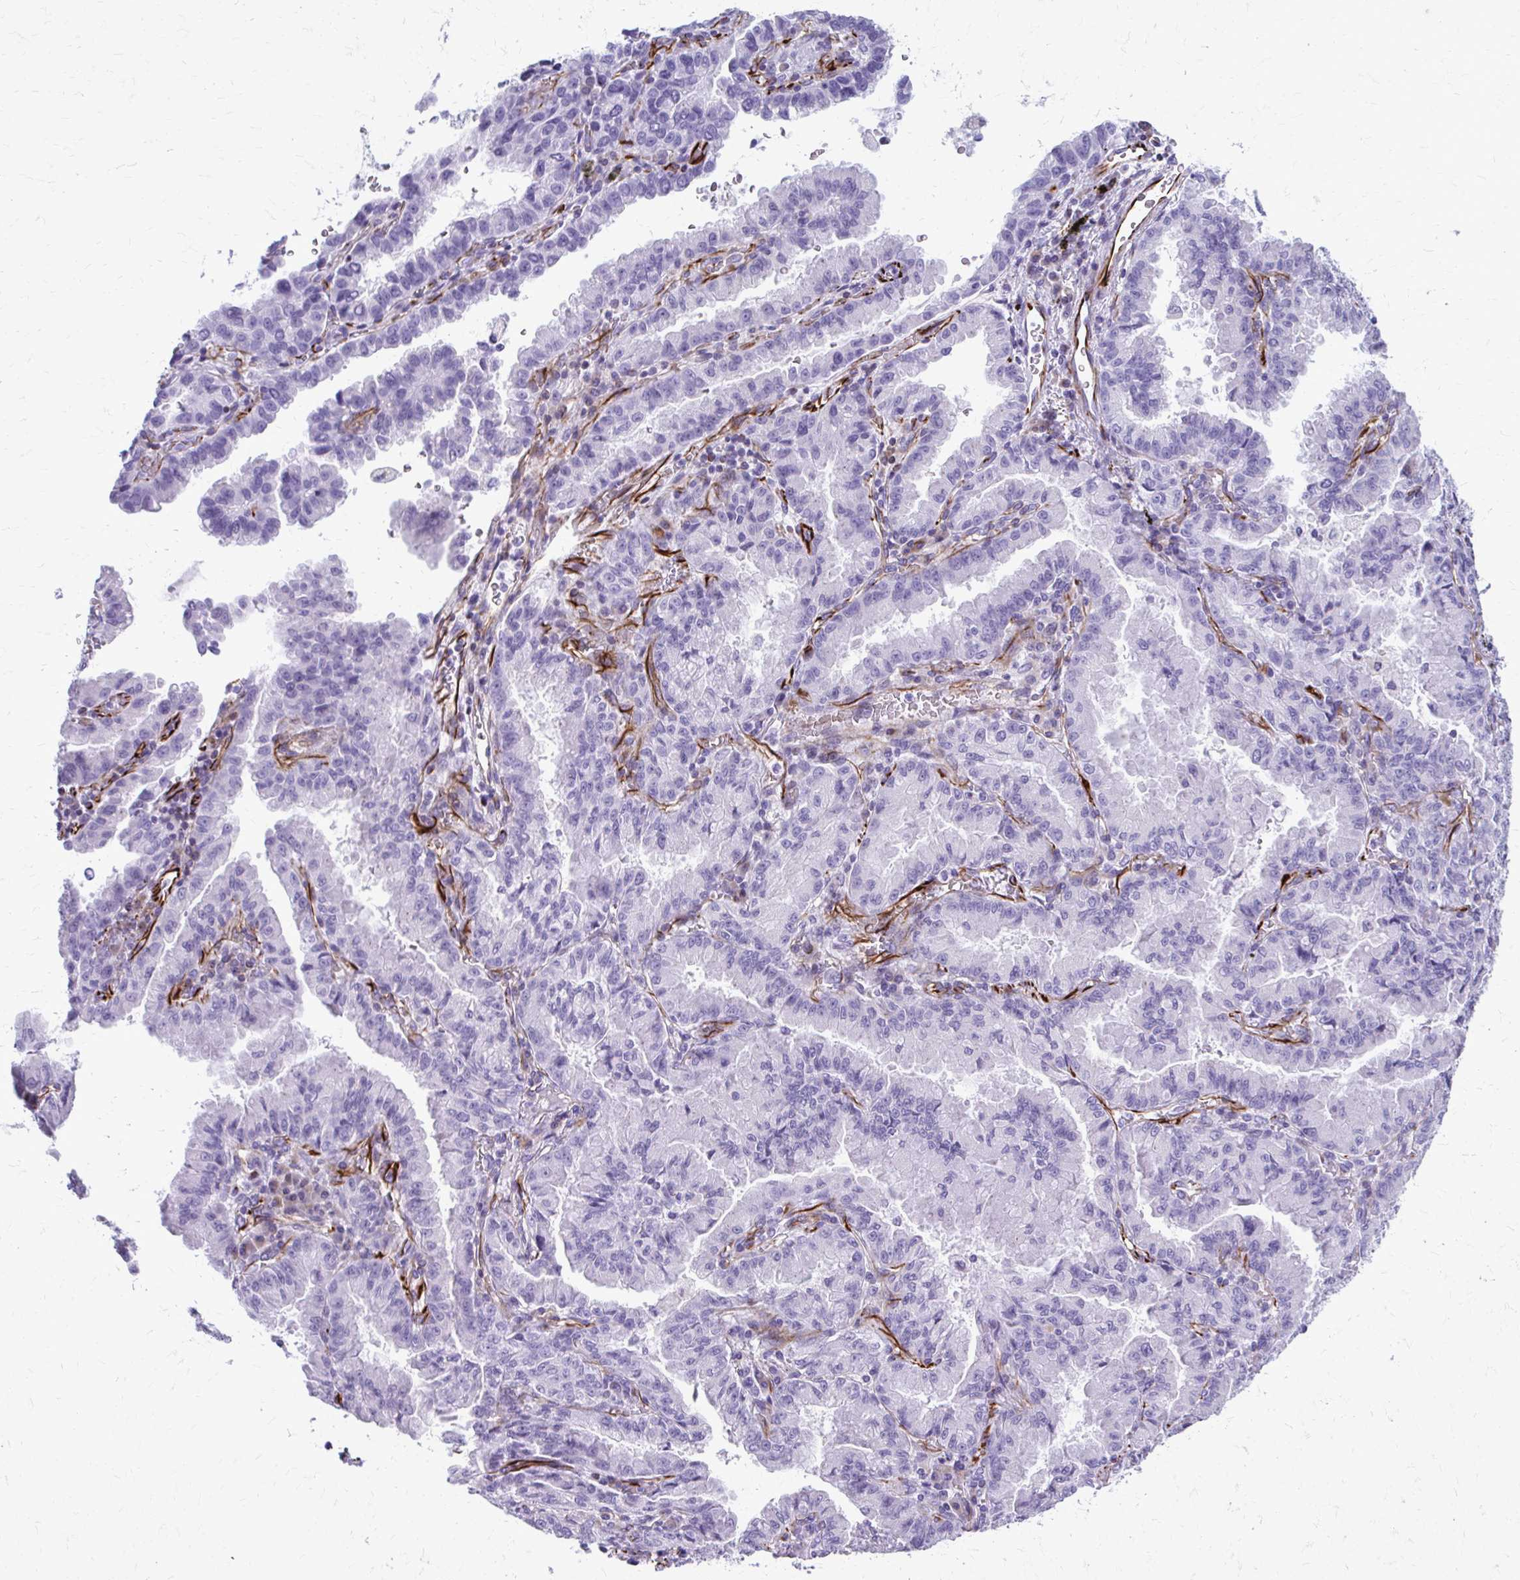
{"staining": {"intensity": "negative", "quantity": "none", "location": "none"}, "tissue": "lung cancer", "cell_type": "Tumor cells", "image_type": "cancer", "snomed": [{"axis": "morphology", "description": "Adenocarcinoma, NOS"}, {"axis": "topography", "description": "Lymph node"}, {"axis": "topography", "description": "Lung"}], "caption": "IHC of lung cancer (adenocarcinoma) exhibits no expression in tumor cells.", "gene": "TRIM6", "patient": {"sex": "male", "age": 66}}